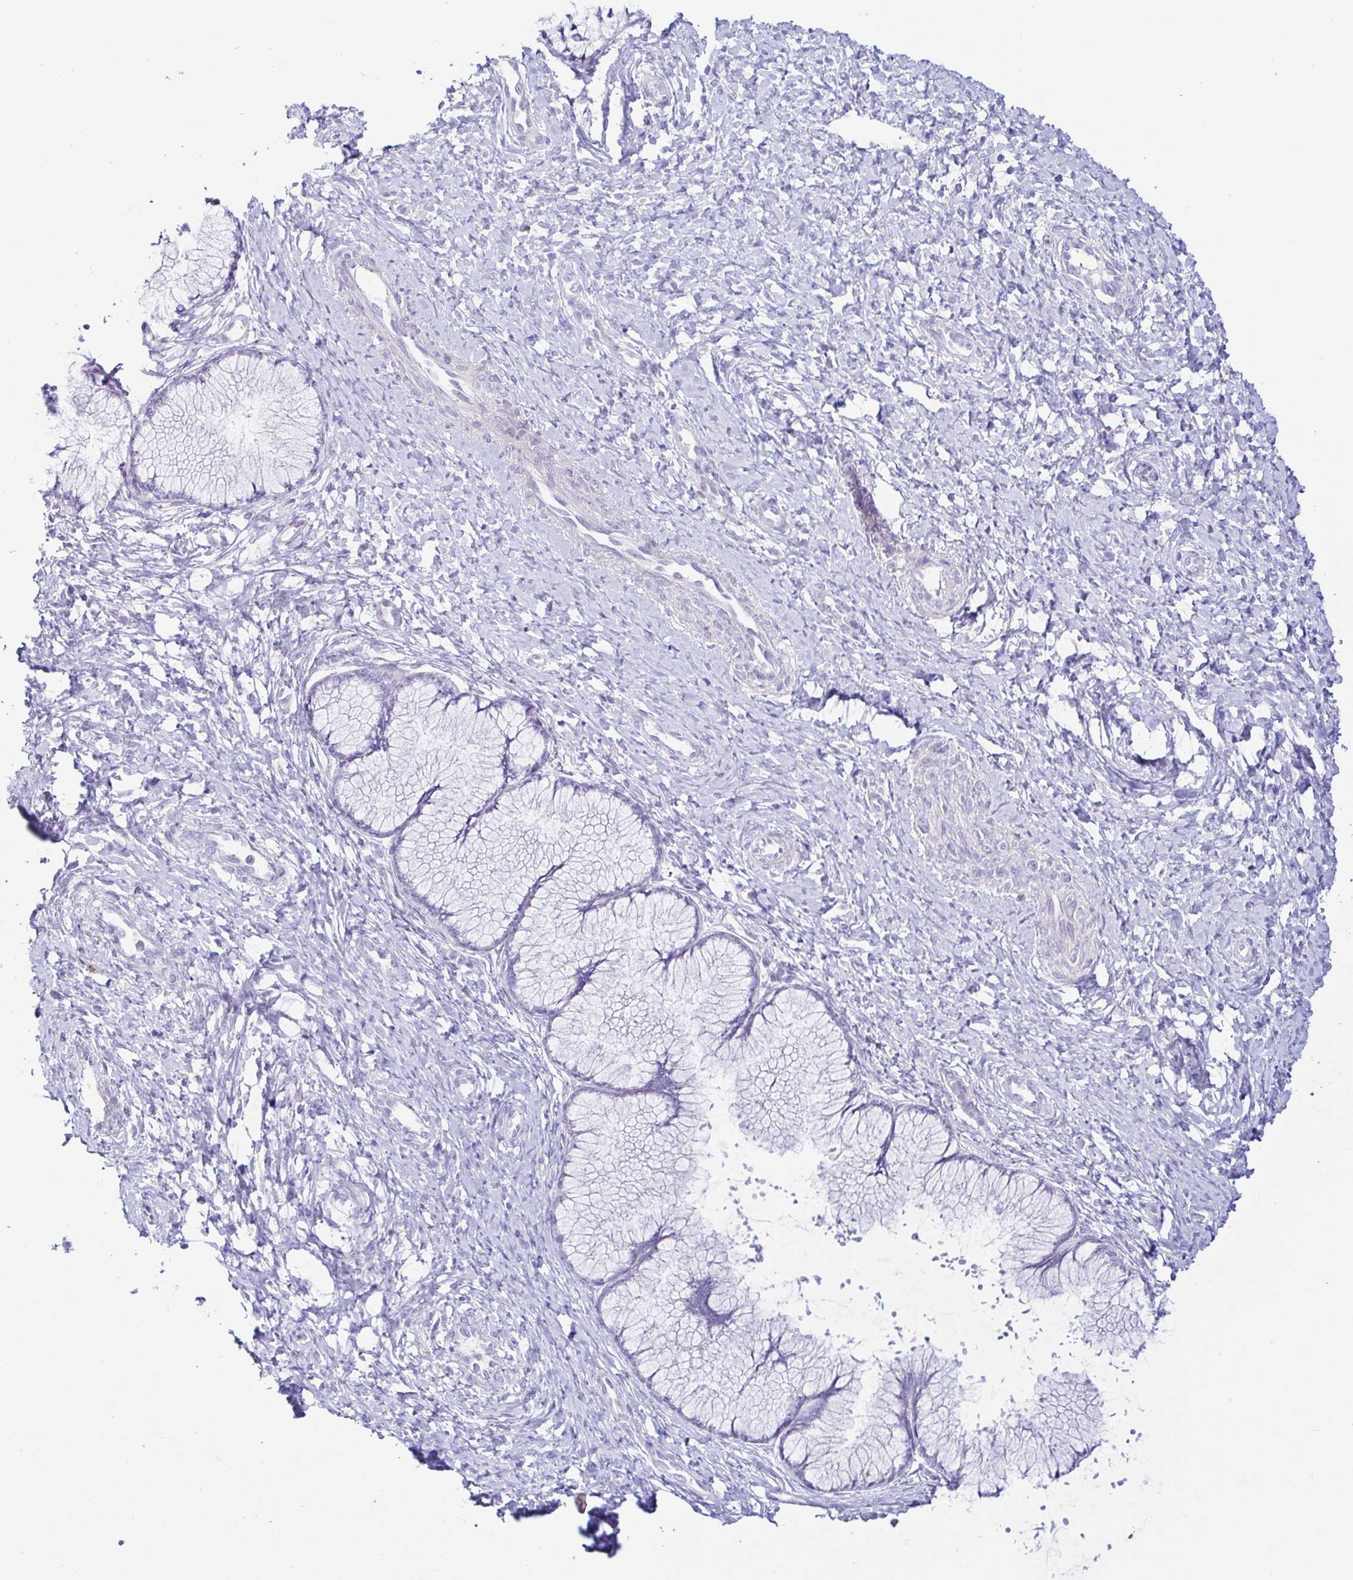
{"staining": {"intensity": "negative", "quantity": "none", "location": "none"}, "tissue": "cervix", "cell_type": "Glandular cells", "image_type": "normal", "snomed": [{"axis": "morphology", "description": "Normal tissue, NOS"}, {"axis": "topography", "description": "Cervix"}], "caption": "Immunohistochemical staining of normal cervix reveals no significant positivity in glandular cells.", "gene": "PINLYP", "patient": {"sex": "female", "age": 37}}